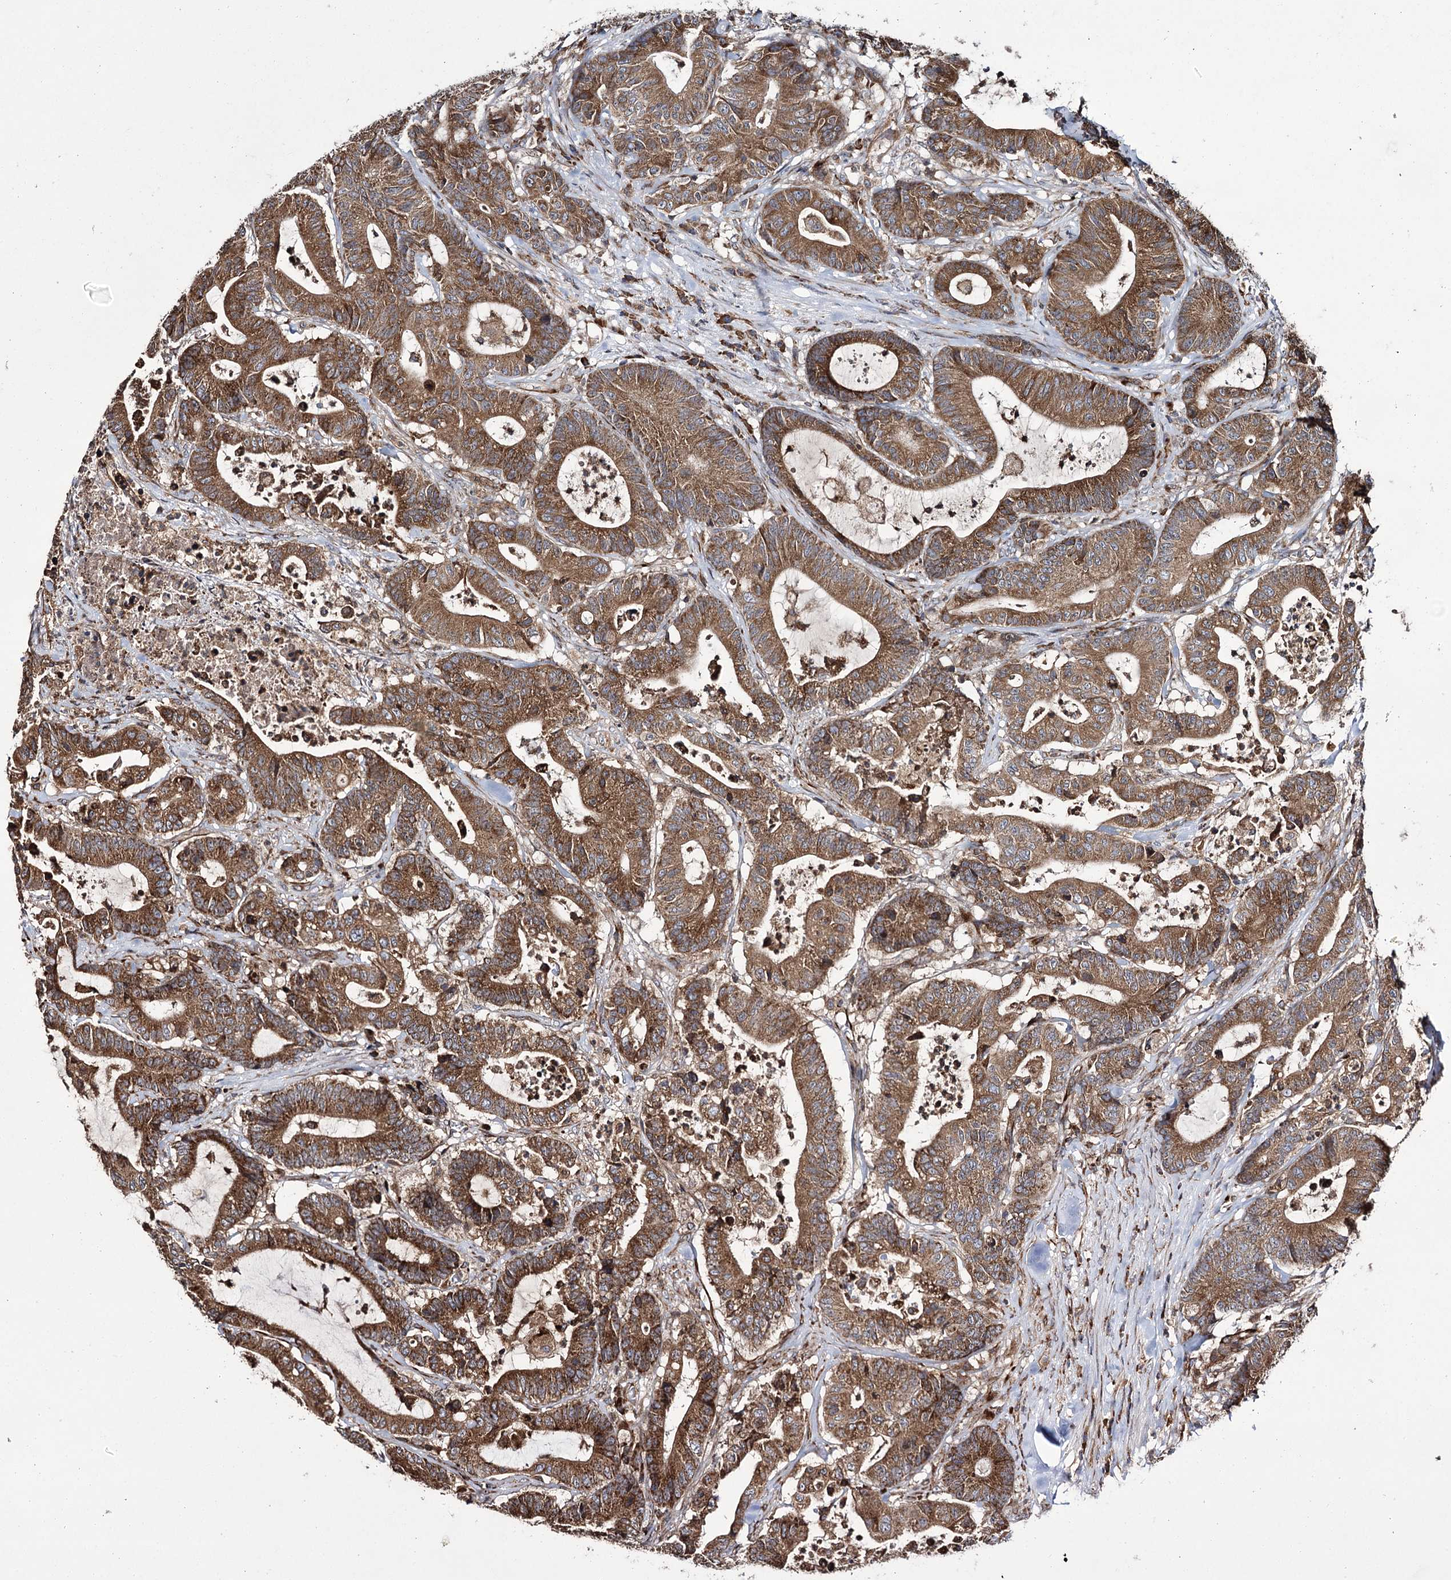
{"staining": {"intensity": "moderate", "quantity": ">75%", "location": "cytoplasmic/membranous"}, "tissue": "colorectal cancer", "cell_type": "Tumor cells", "image_type": "cancer", "snomed": [{"axis": "morphology", "description": "Adenocarcinoma, NOS"}, {"axis": "topography", "description": "Colon"}], "caption": "The histopathology image shows staining of colorectal cancer (adenocarcinoma), revealing moderate cytoplasmic/membranous protein staining (brown color) within tumor cells.", "gene": "HECTD2", "patient": {"sex": "female", "age": 84}}